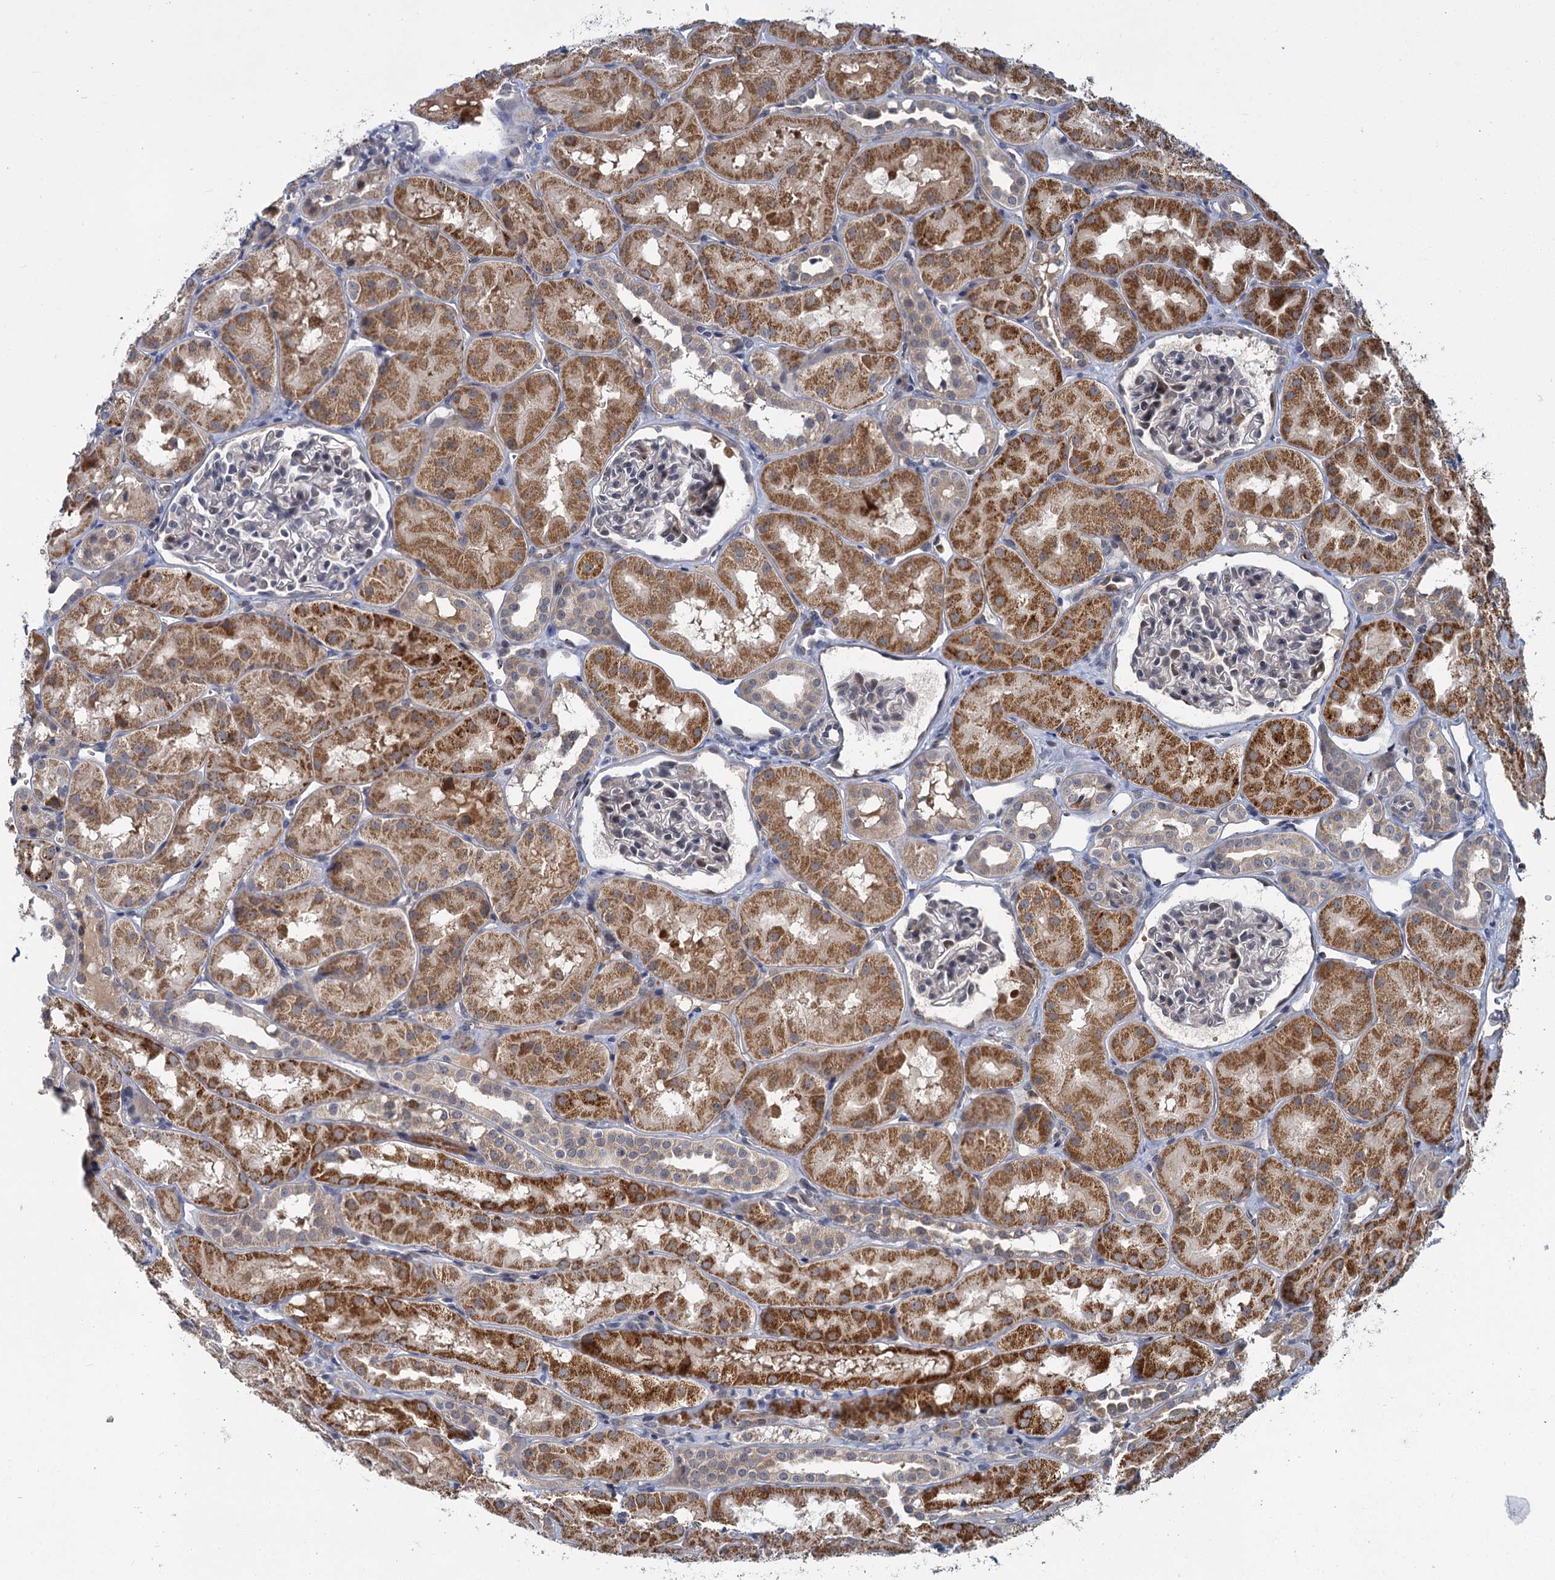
{"staining": {"intensity": "negative", "quantity": "none", "location": "none"}, "tissue": "kidney", "cell_type": "Cells in glomeruli", "image_type": "normal", "snomed": [{"axis": "morphology", "description": "Normal tissue, NOS"}, {"axis": "topography", "description": "Kidney"}, {"axis": "topography", "description": "Urinary bladder"}], "caption": "This image is of benign kidney stained with IHC to label a protein in brown with the nuclei are counter-stained blue. There is no staining in cells in glomeruli.", "gene": "APBA2", "patient": {"sex": "male", "age": 16}}